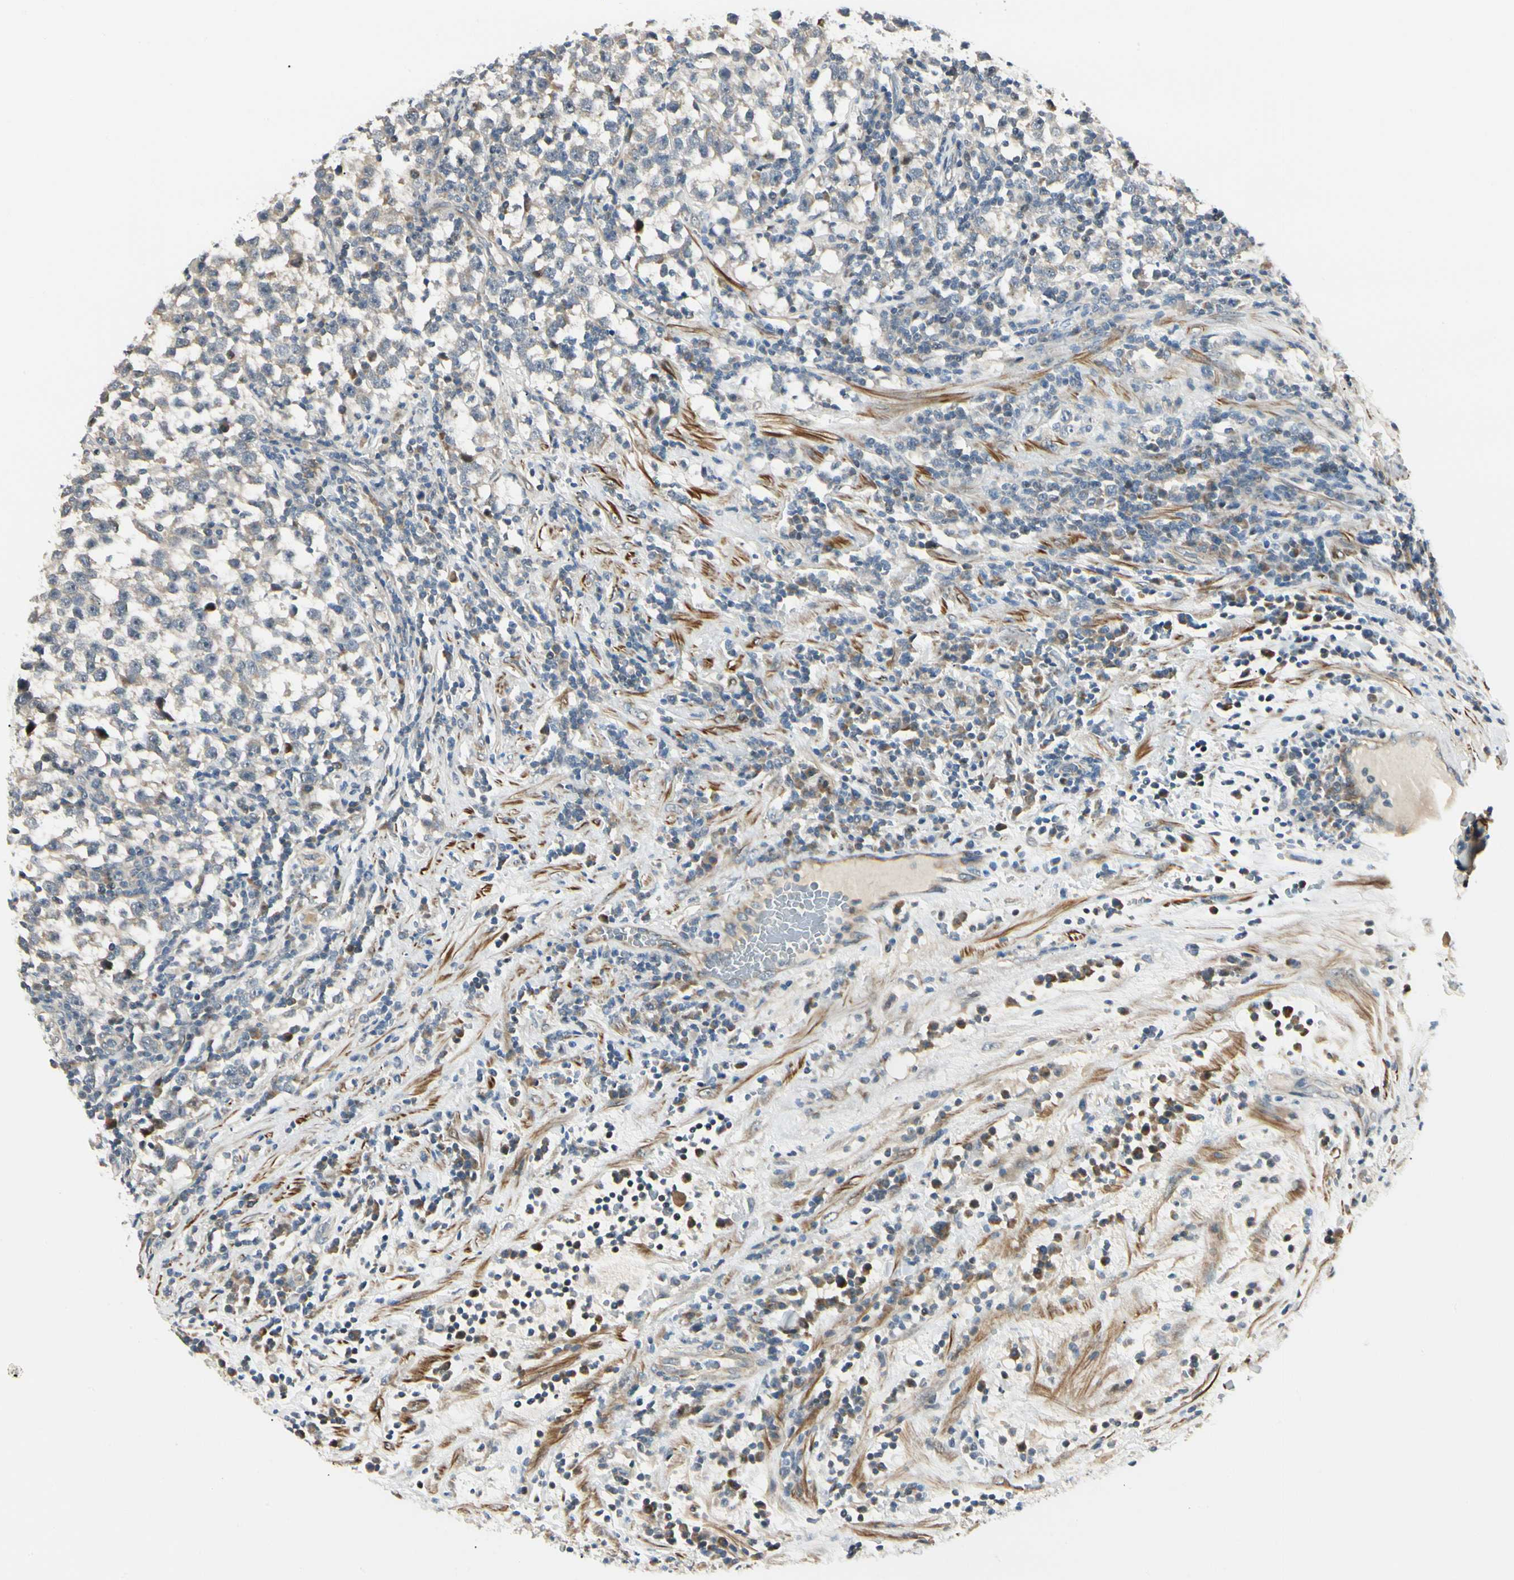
{"staining": {"intensity": "weak", "quantity": "25%-75%", "location": "cytoplasmic/membranous"}, "tissue": "testis cancer", "cell_type": "Tumor cells", "image_type": "cancer", "snomed": [{"axis": "morphology", "description": "Seminoma, NOS"}, {"axis": "topography", "description": "Testis"}], "caption": "Human seminoma (testis) stained with a brown dye exhibits weak cytoplasmic/membranous positive staining in approximately 25%-75% of tumor cells.", "gene": "P4HA3", "patient": {"sex": "male", "age": 43}}